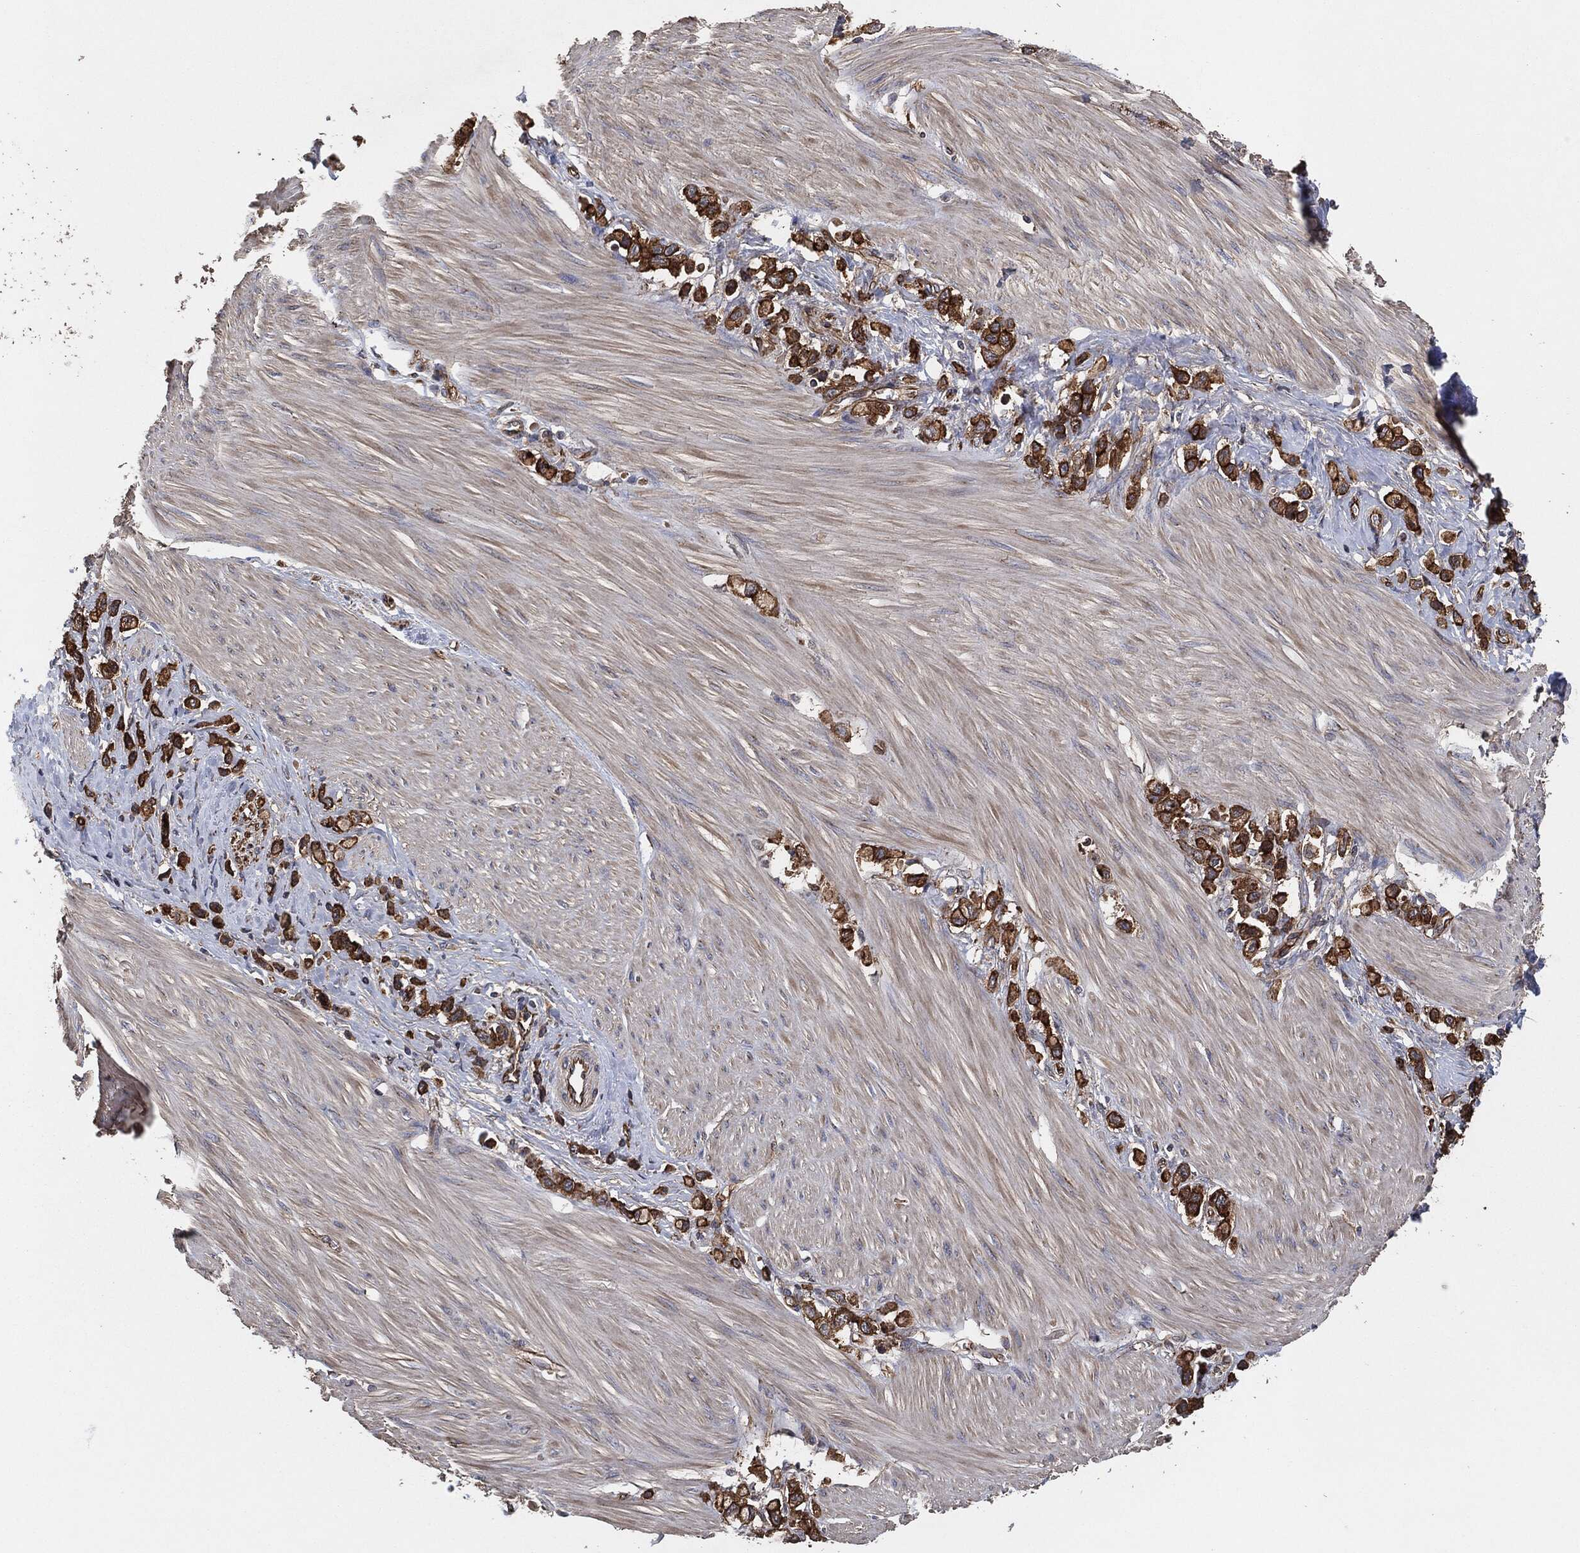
{"staining": {"intensity": "strong", "quantity": ">75%", "location": "cytoplasmic/membranous"}, "tissue": "stomach cancer", "cell_type": "Tumor cells", "image_type": "cancer", "snomed": [{"axis": "morphology", "description": "Normal tissue, NOS"}, {"axis": "morphology", "description": "Adenocarcinoma, NOS"}, {"axis": "morphology", "description": "Adenocarcinoma, High grade"}, {"axis": "topography", "description": "Stomach, upper"}, {"axis": "topography", "description": "Stomach"}], "caption": "Human stomach cancer (adenocarcinoma) stained for a protein (brown) reveals strong cytoplasmic/membranous positive expression in approximately >75% of tumor cells.", "gene": "CTNNA1", "patient": {"sex": "female", "age": 65}}